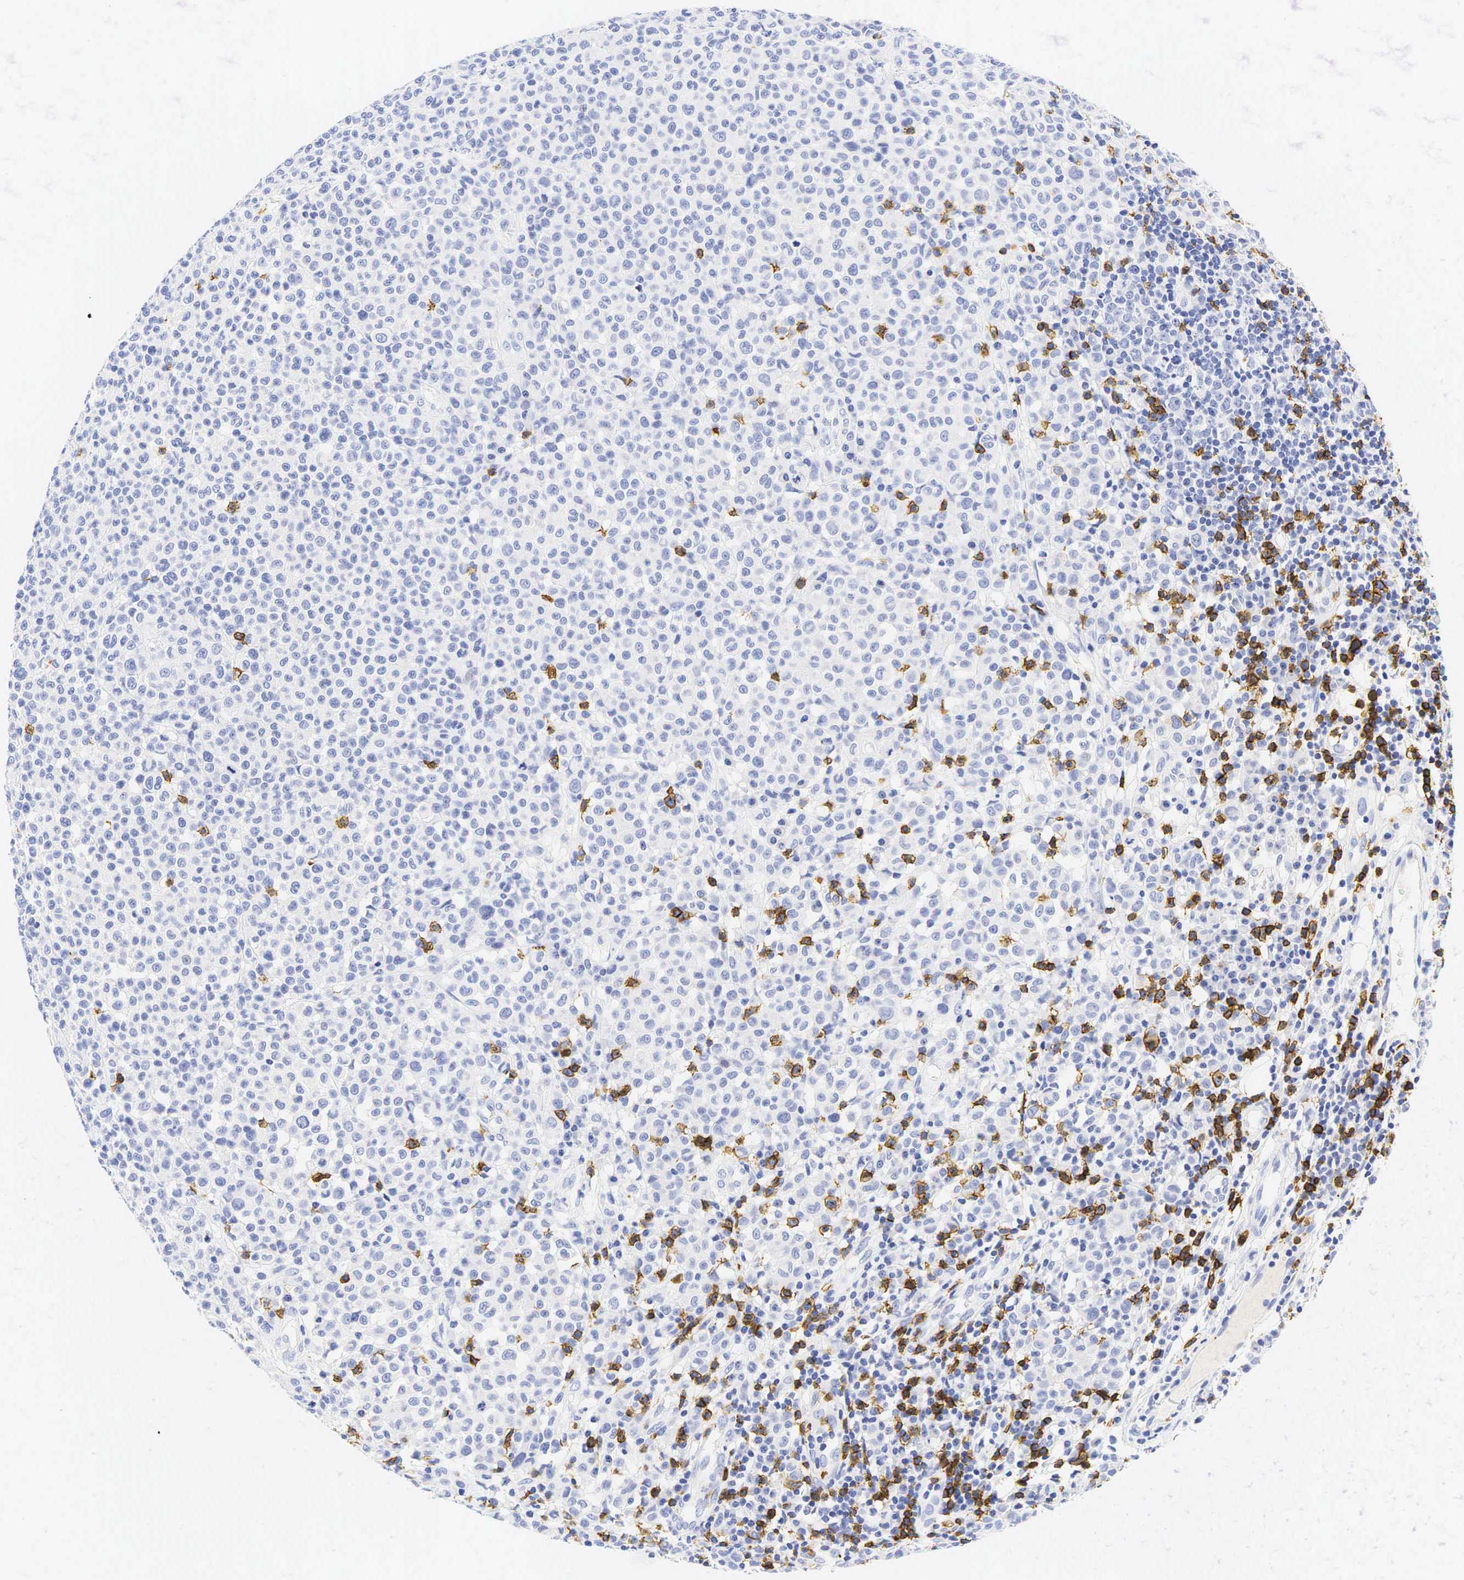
{"staining": {"intensity": "negative", "quantity": "none", "location": "none"}, "tissue": "melanoma", "cell_type": "Tumor cells", "image_type": "cancer", "snomed": [{"axis": "morphology", "description": "Malignant melanoma, Metastatic site"}, {"axis": "topography", "description": "Skin"}], "caption": "A high-resolution photomicrograph shows immunohistochemistry (IHC) staining of melanoma, which displays no significant expression in tumor cells.", "gene": "CD8A", "patient": {"sex": "male", "age": 32}}